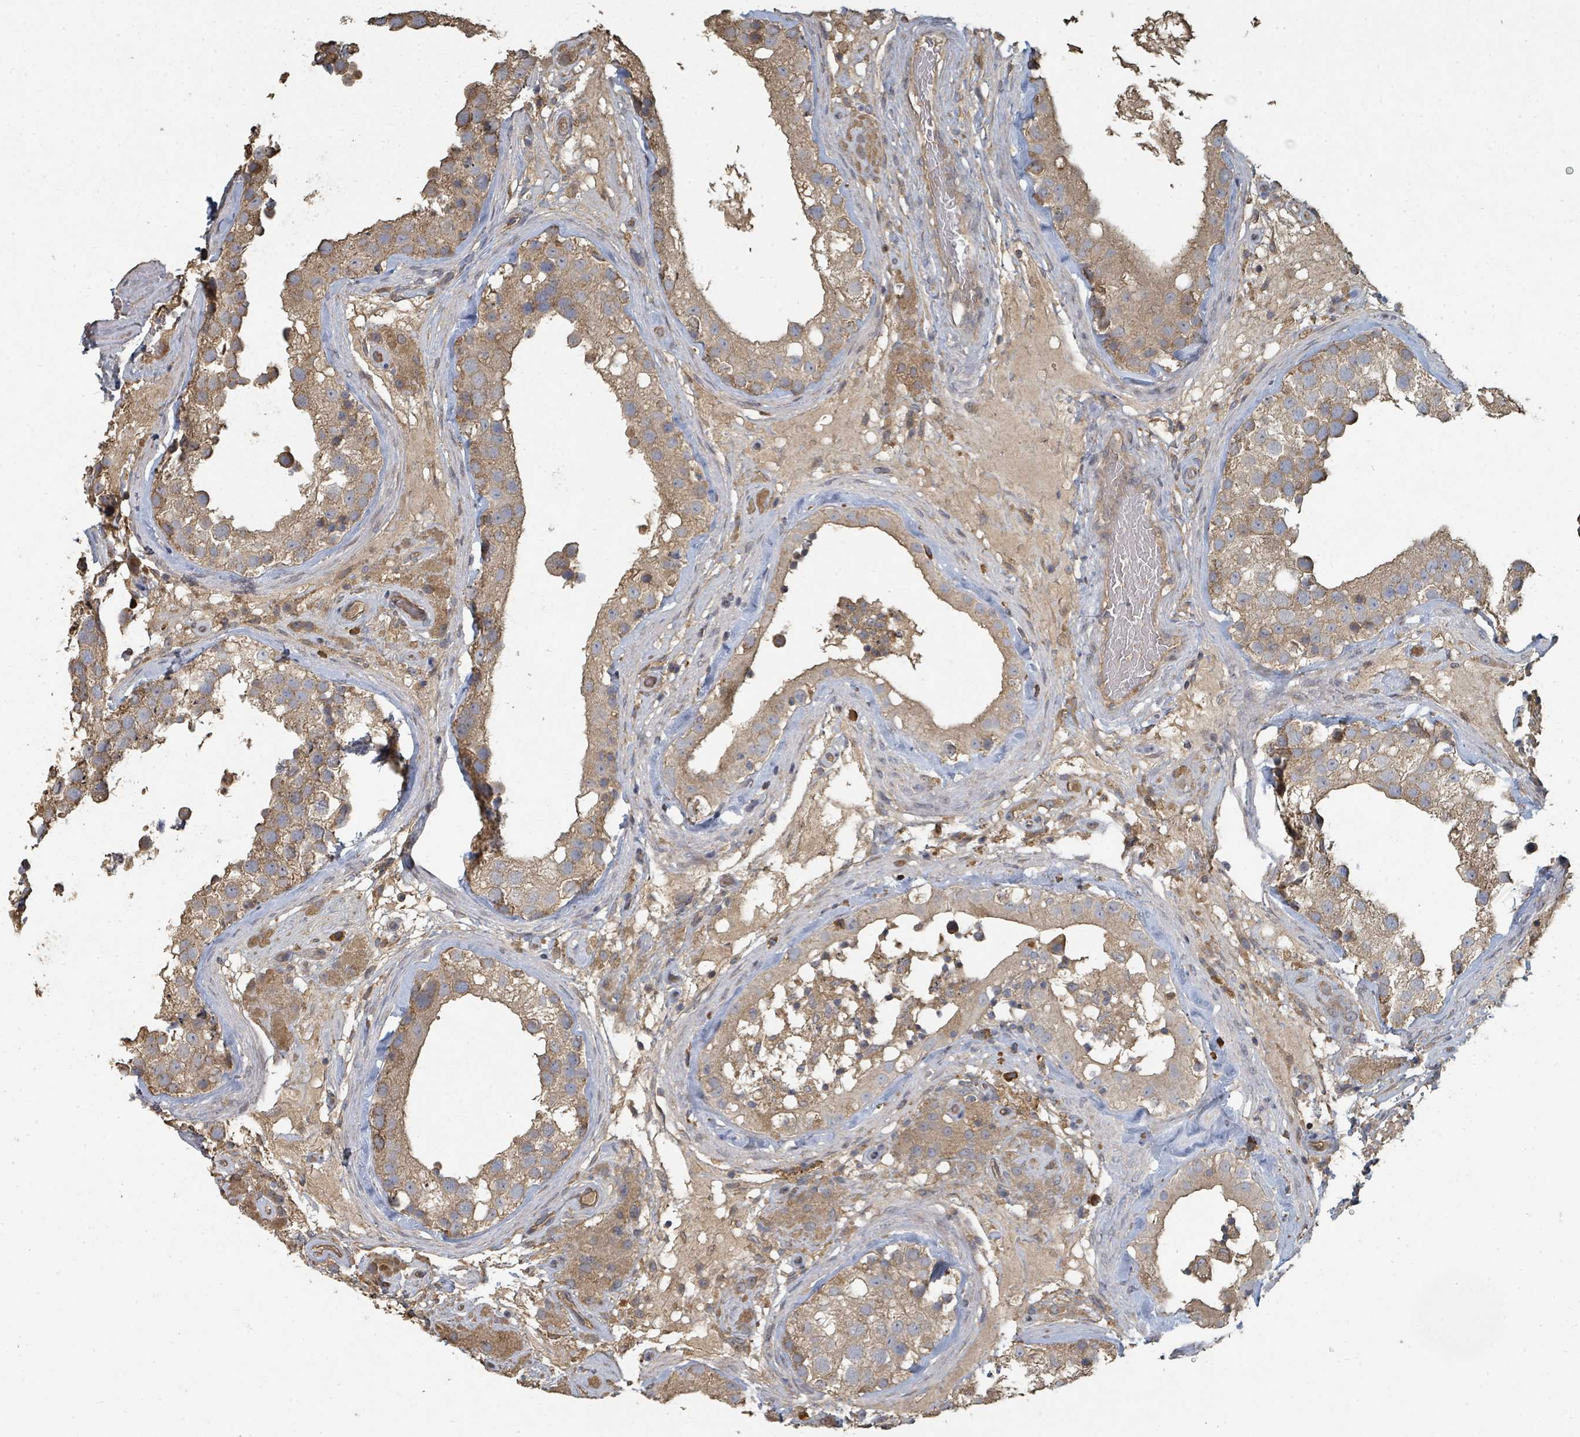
{"staining": {"intensity": "moderate", "quantity": ">75%", "location": "cytoplasmic/membranous"}, "tissue": "testis", "cell_type": "Cells in seminiferous ducts", "image_type": "normal", "snomed": [{"axis": "morphology", "description": "Normal tissue, NOS"}, {"axis": "topography", "description": "Testis"}], "caption": "Protein expression analysis of unremarkable human testis reveals moderate cytoplasmic/membranous expression in approximately >75% of cells in seminiferous ducts. (DAB (3,3'-diaminobenzidine) IHC with brightfield microscopy, high magnification).", "gene": "WDFY1", "patient": {"sex": "male", "age": 46}}